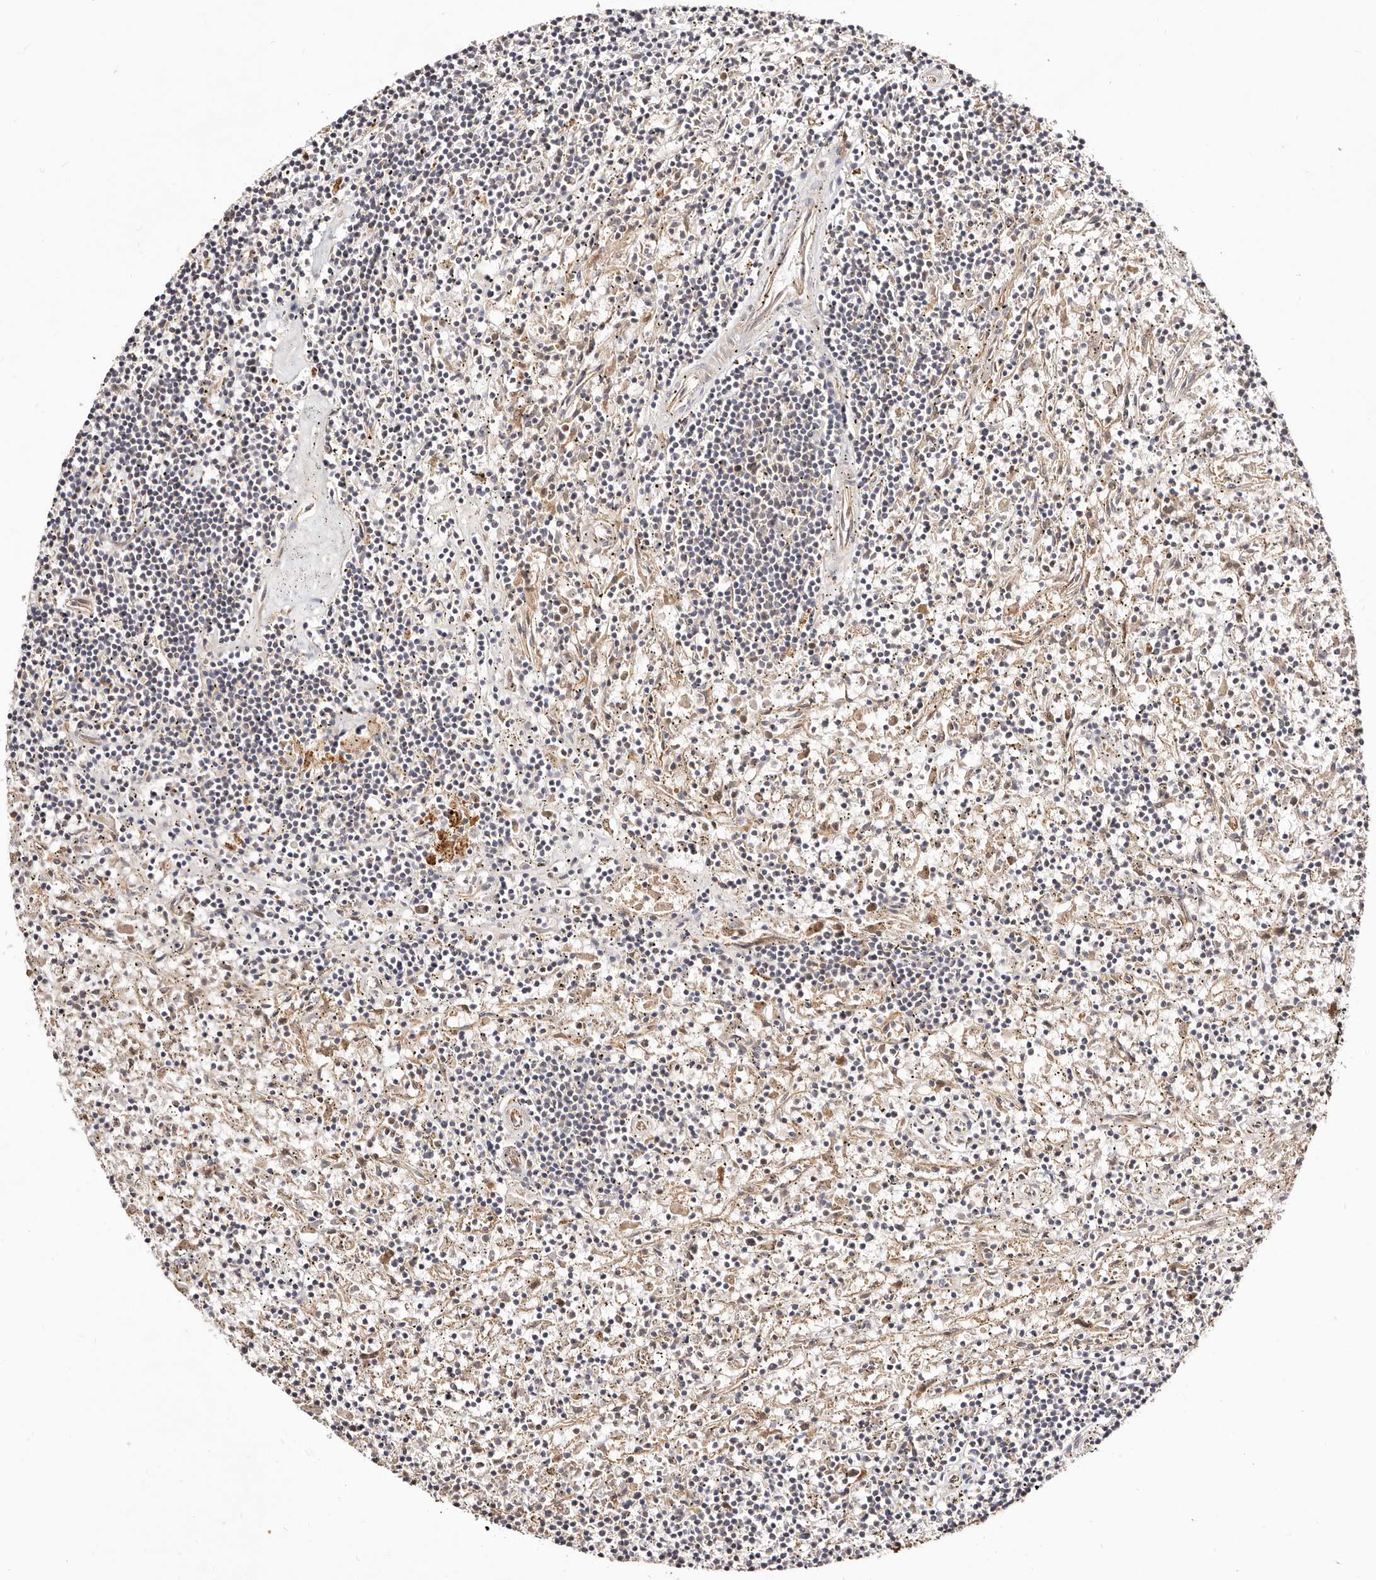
{"staining": {"intensity": "negative", "quantity": "none", "location": "none"}, "tissue": "lymphoma", "cell_type": "Tumor cells", "image_type": "cancer", "snomed": [{"axis": "morphology", "description": "Malignant lymphoma, non-Hodgkin's type, Low grade"}, {"axis": "topography", "description": "Spleen"}], "caption": "The micrograph exhibits no staining of tumor cells in lymphoma.", "gene": "MAPK1", "patient": {"sex": "male", "age": 76}}